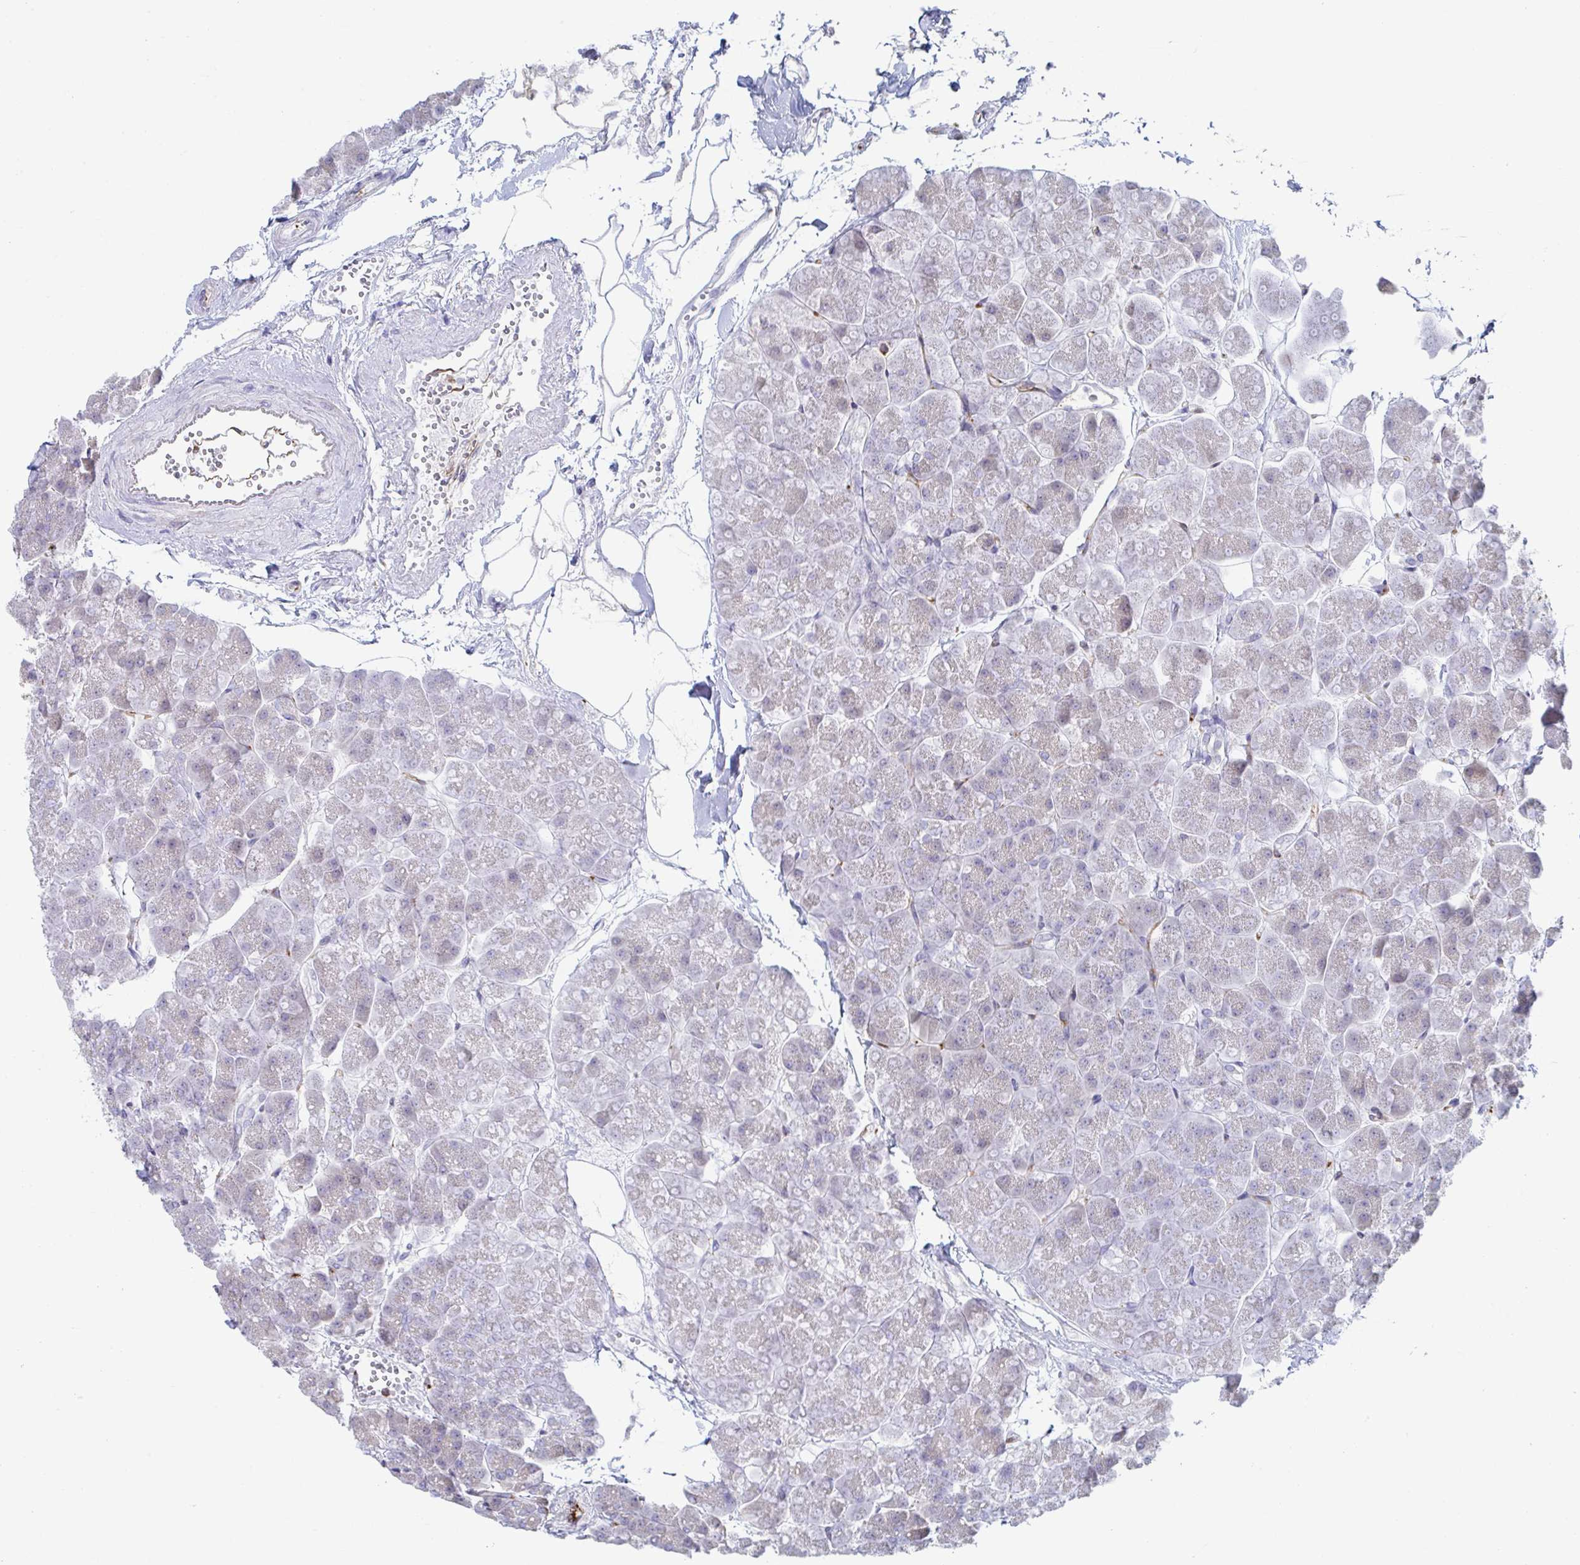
{"staining": {"intensity": "weak", "quantity": "<25%", "location": "cytoplasmic/membranous"}, "tissue": "pancreas", "cell_type": "Exocrine glandular cells", "image_type": "normal", "snomed": [{"axis": "morphology", "description": "Normal tissue, NOS"}, {"axis": "topography", "description": "Pancreas"}, {"axis": "topography", "description": "Peripheral nerve tissue"}], "caption": "High magnification brightfield microscopy of benign pancreas stained with DAB (3,3'-diaminobenzidine) (brown) and counterstained with hematoxylin (blue): exocrine glandular cells show no significant positivity. (Brightfield microscopy of DAB immunohistochemistry at high magnification).", "gene": "WNK1", "patient": {"sex": "male", "age": 54}}